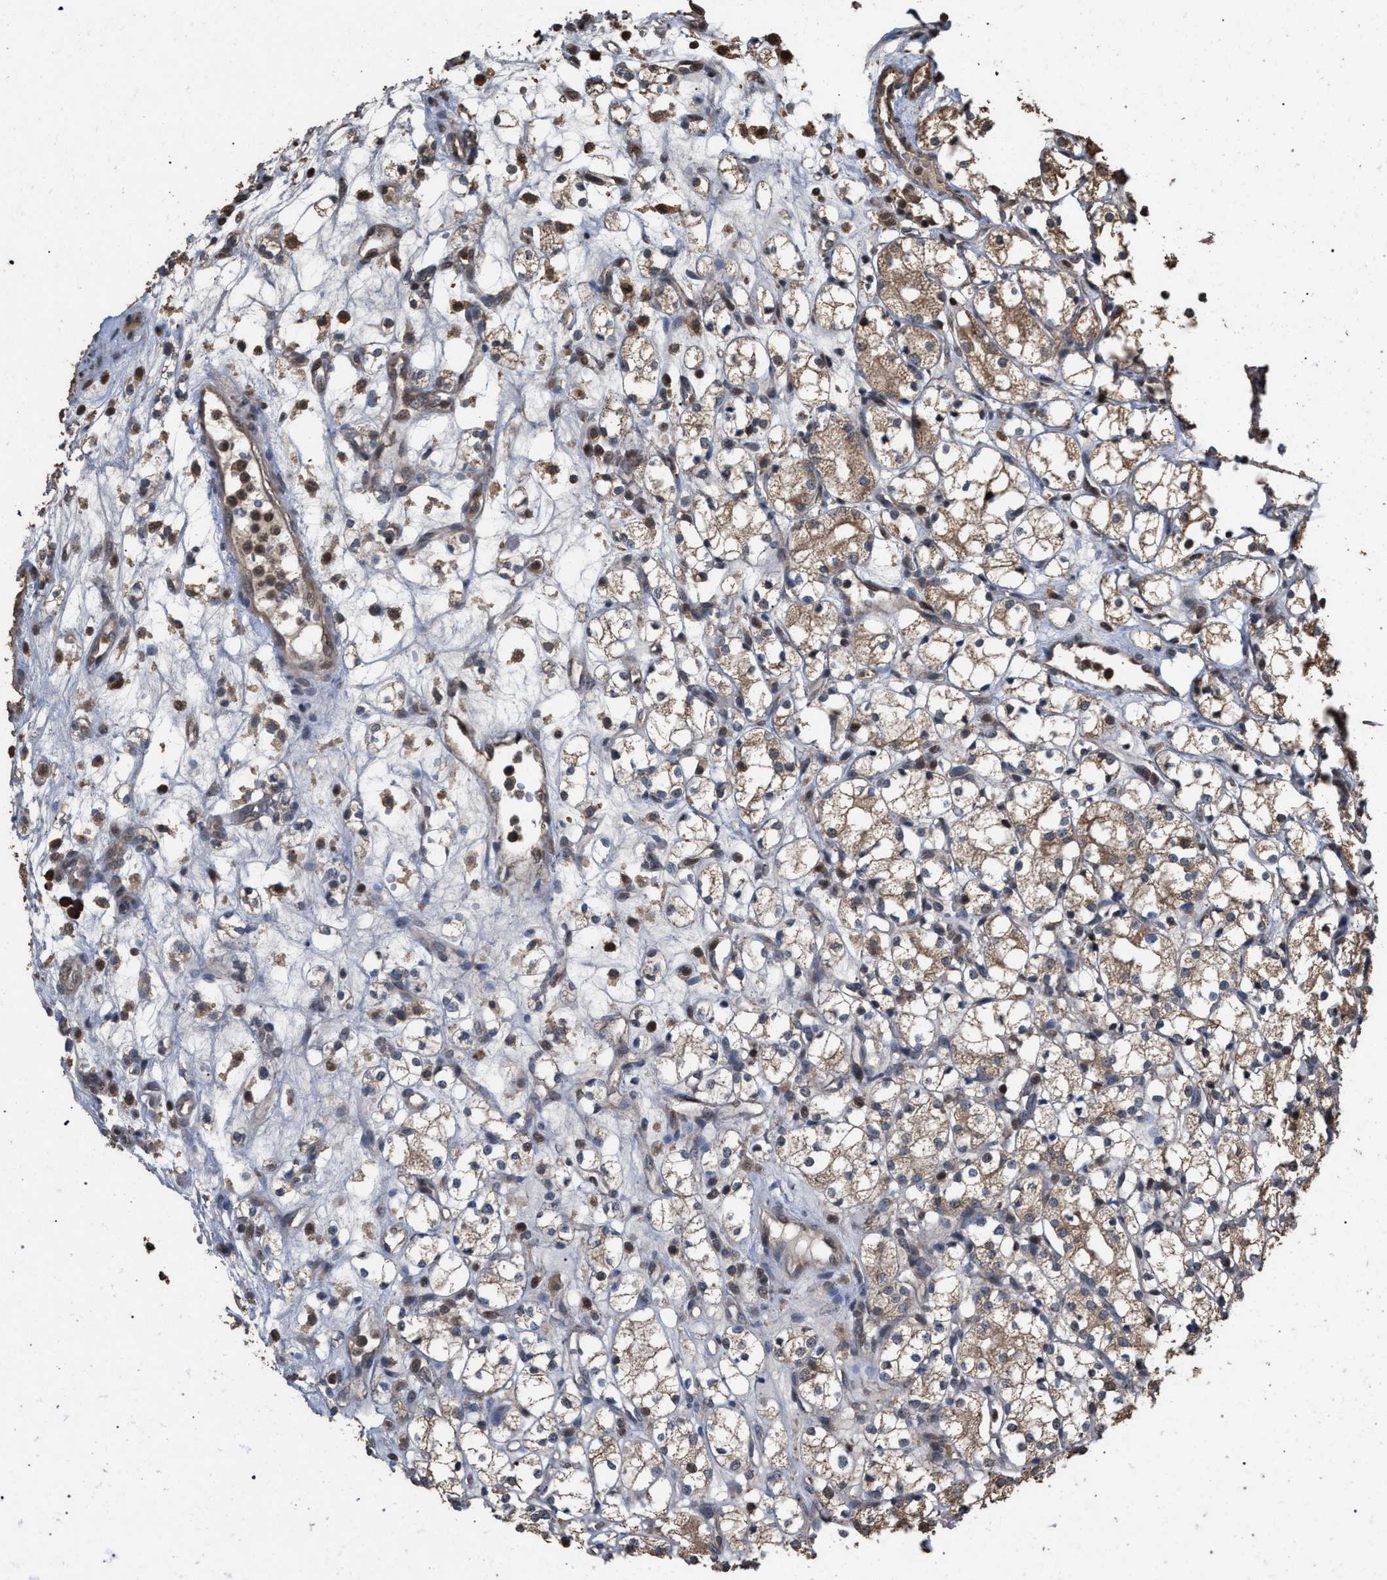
{"staining": {"intensity": "weak", "quantity": ">75%", "location": "cytoplasmic/membranous"}, "tissue": "renal cancer", "cell_type": "Tumor cells", "image_type": "cancer", "snomed": [{"axis": "morphology", "description": "Adenocarcinoma, NOS"}, {"axis": "topography", "description": "Kidney"}], "caption": "Human renal cancer stained with a brown dye shows weak cytoplasmic/membranous positive staining in about >75% of tumor cells.", "gene": "NAA35", "patient": {"sex": "male", "age": 77}}